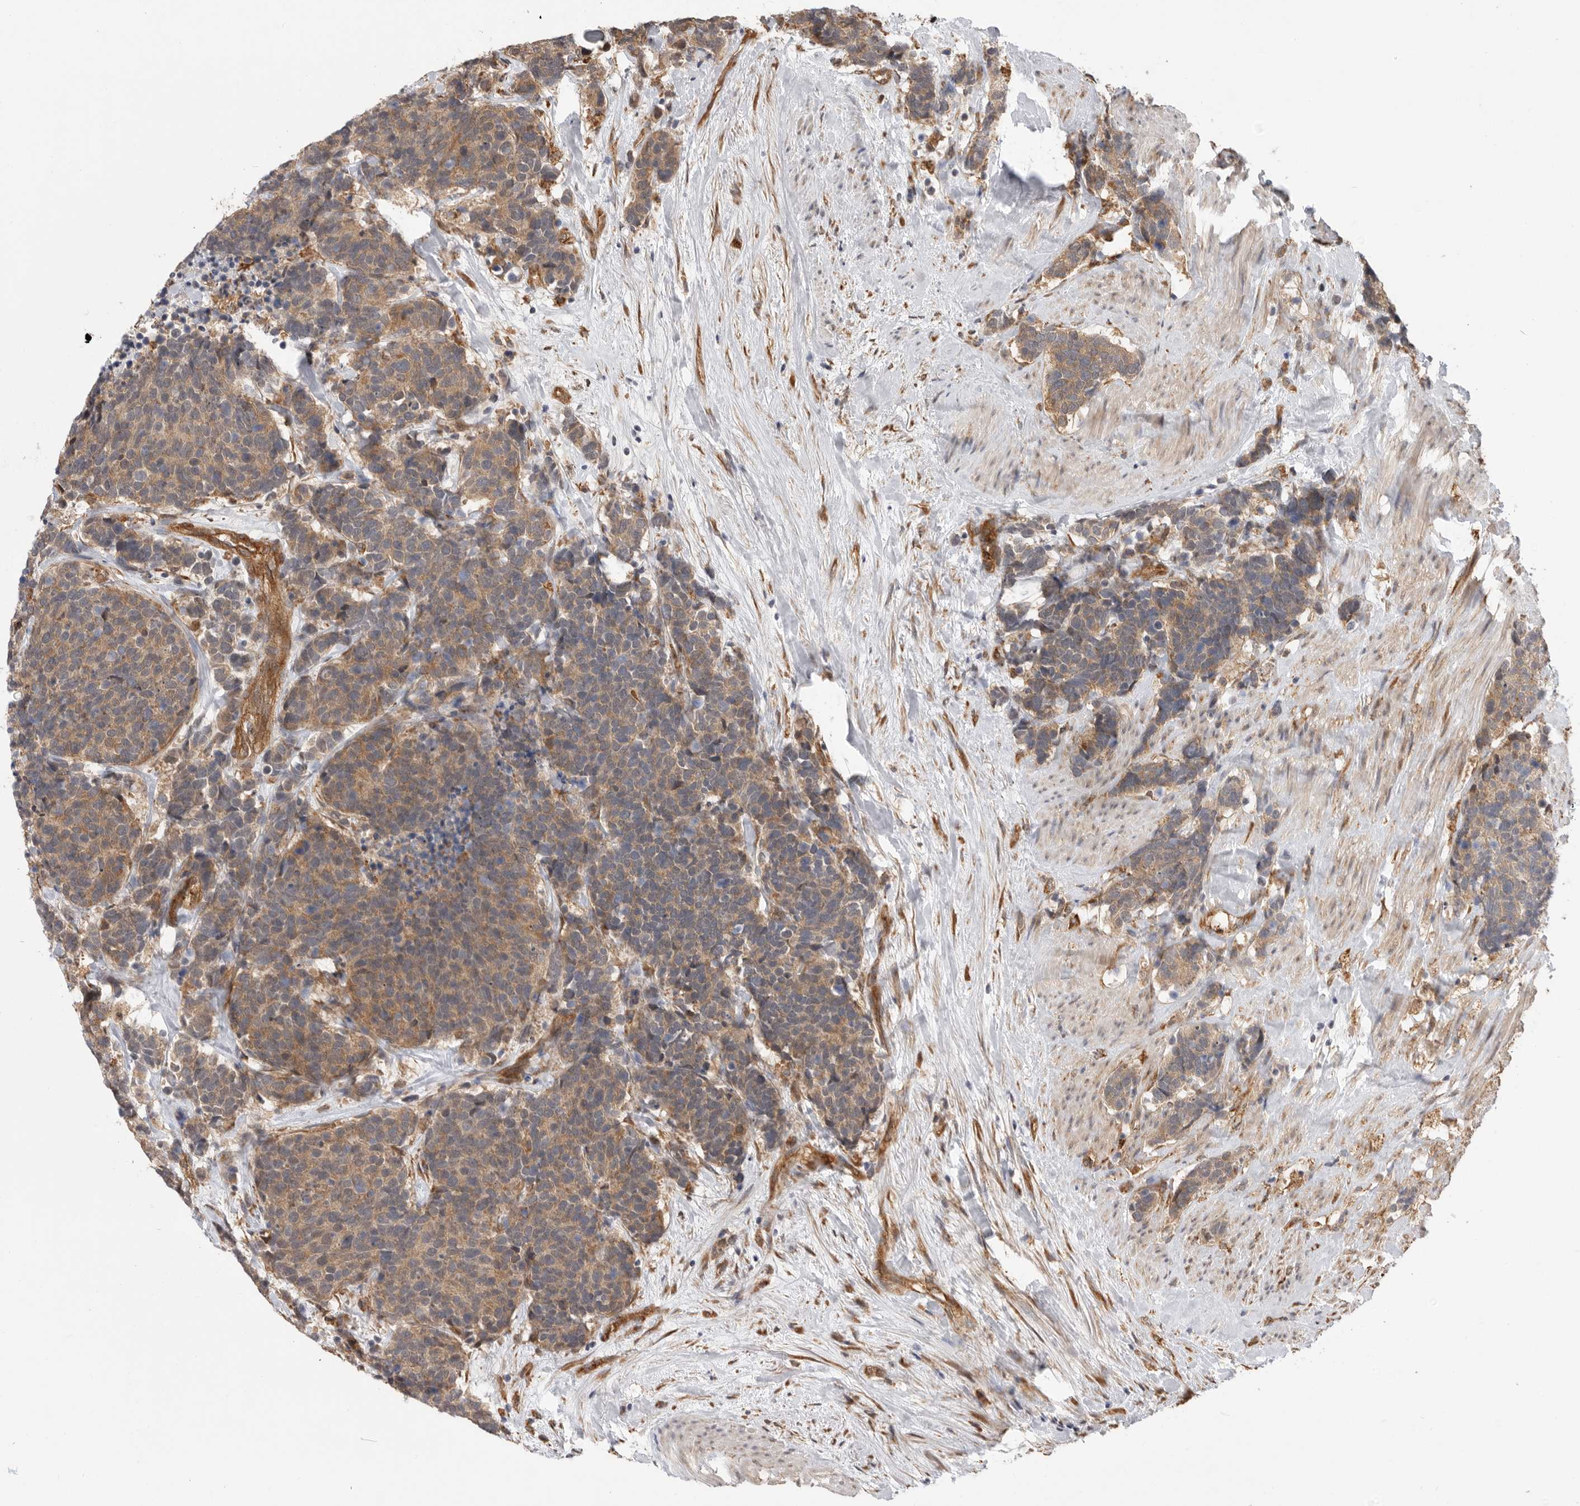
{"staining": {"intensity": "moderate", "quantity": ">75%", "location": "cytoplasmic/membranous"}, "tissue": "carcinoid", "cell_type": "Tumor cells", "image_type": "cancer", "snomed": [{"axis": "morphology", "description": "Carcinoma, NOS"}, {"axis": "morphology", "description": "Carcinoid, malignant, NOS"}, {"axis": "topography", "description": "Urinary bladder"}], "caption": "Malignant carcinoid stained with a protein marker exhibits moderate staining in tumor cells.", "gene": "CDC42BPB", "patient": {"sex": "male", "age": 57}}